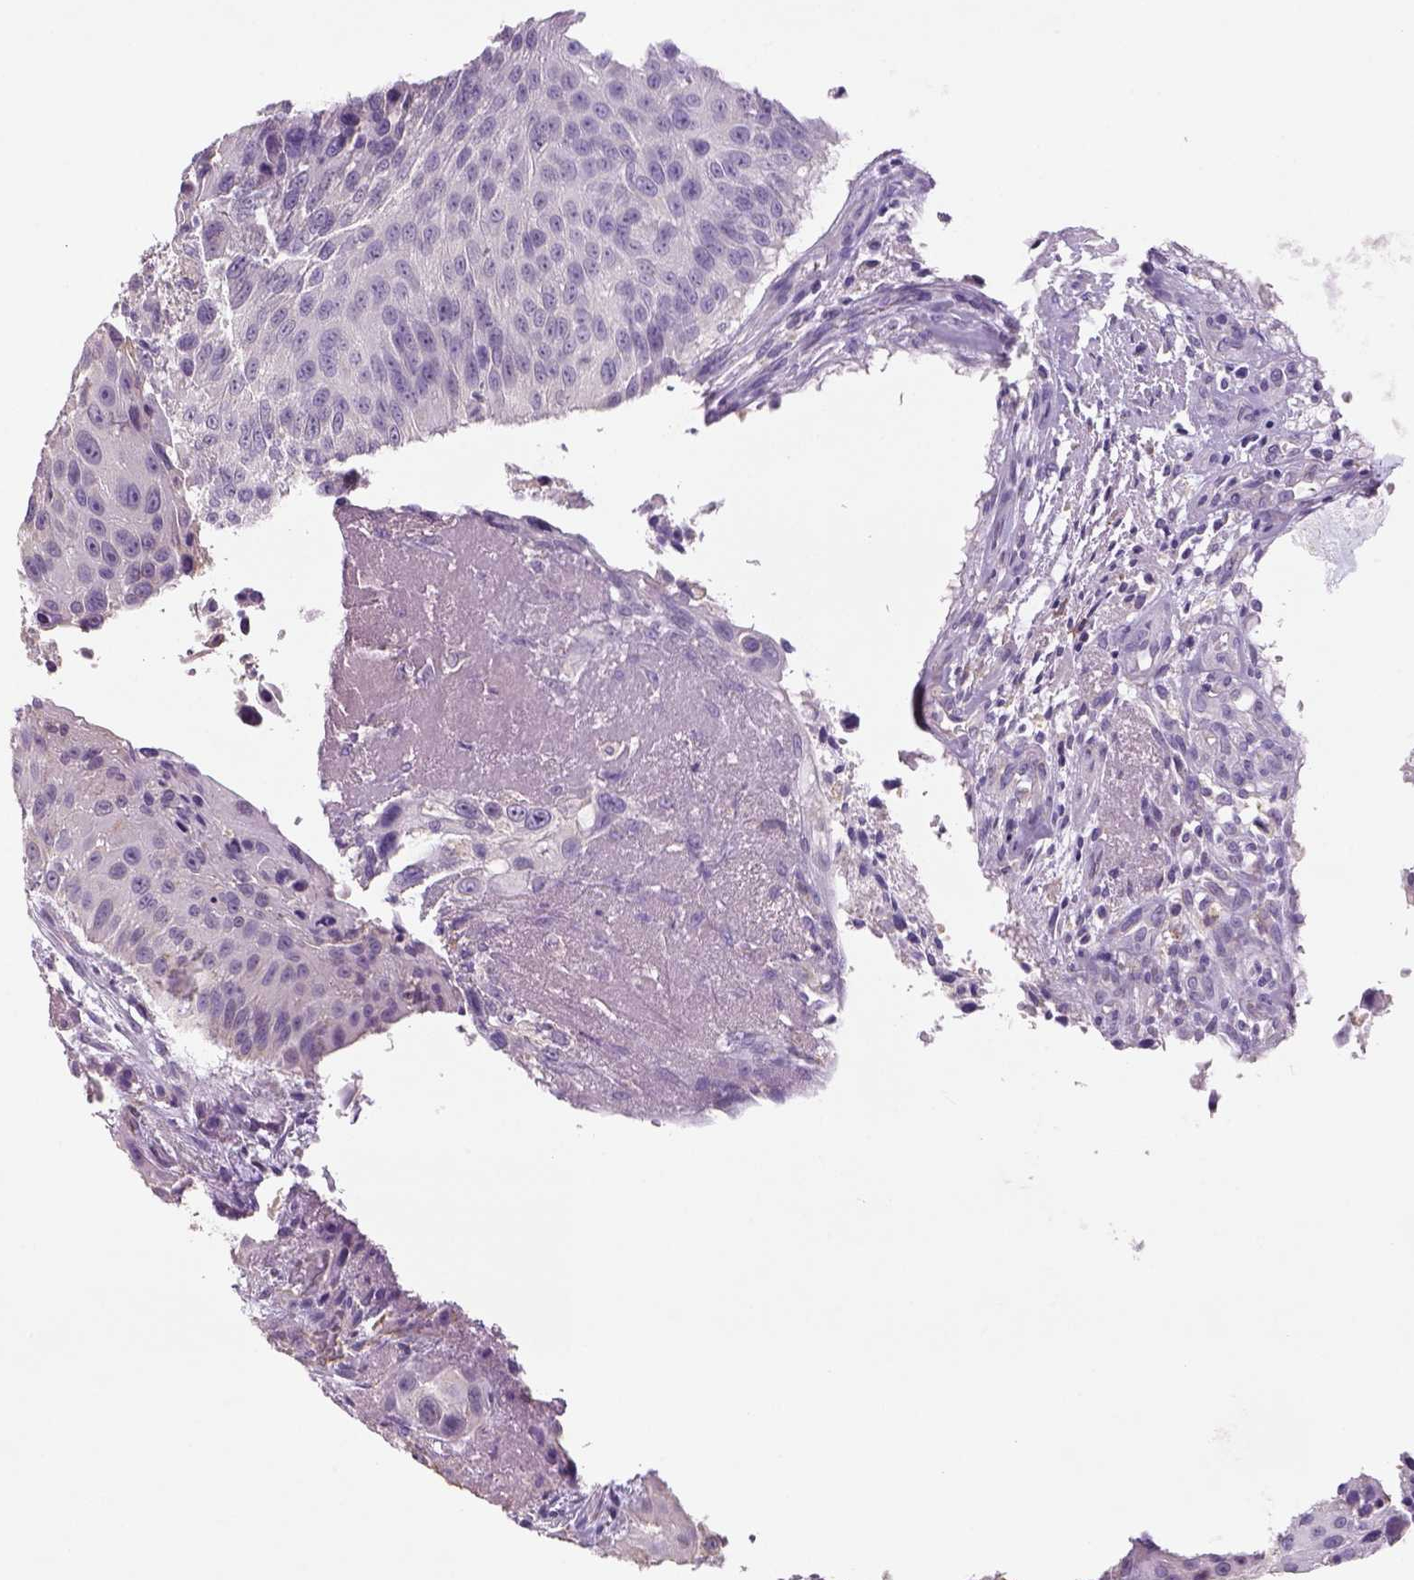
{"staining": {"intensity": "negative", "quantity": "none", "location": "none"}, "tissue": "urothelial cancer", "cell_type": "Tumor cells", "image_type": "cancer", "snomed": [{"axis": "morphology", "description": "Urothelial carcinoma, NOS"}, {"axis": "topography", "description": "Urinary bladder"}], "caption": "This is an immunohistochemistry (IHC) photomicrograph of urothelial cancer. There is no positivity in tumor cells.", "gene": "NAALAD2", "patient": {"sex": "male", "age": 55}}